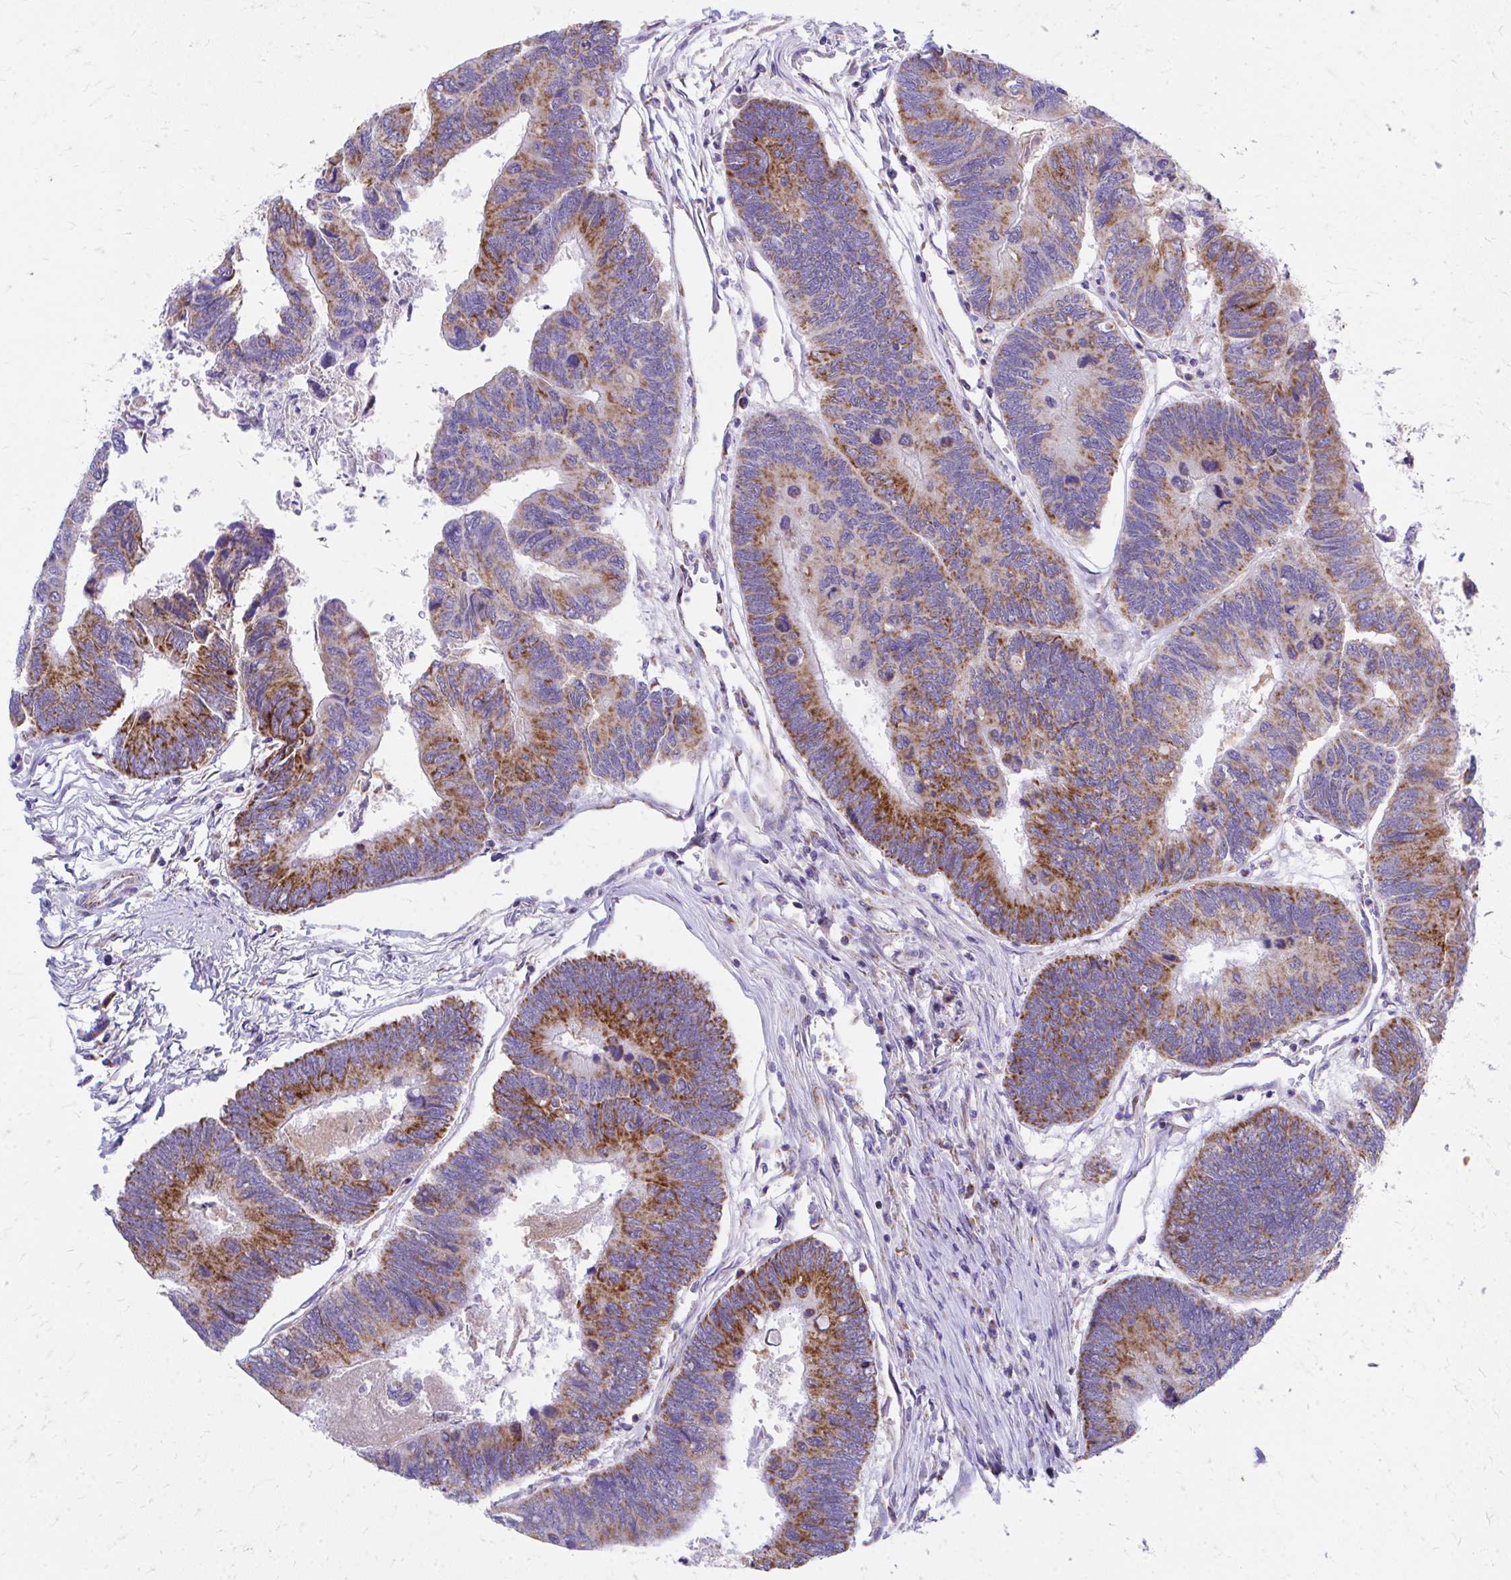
{"staining": {"intensity": "strong", "quantity": ">75%", "location": "cytoplasmic/membranous"}, "tissue": "colorectal cancer", "cell_type": "Tumor cells", "image_type": "cancer", "snomed": [{"axis": "morphology", "description": "Adenocarcinoma, NOS"}, {"axis": "topography", "description": "Colon"}], "caption": "Immunohistochemistry (DAB) staining of adenocarcinoma (colorectal) reveals strong cytoplasmic/membranous protein positivity in approximately >75% of tumor cells.", "gene": "MRPL19", "patient": {"sex": "female", "age": 67}}